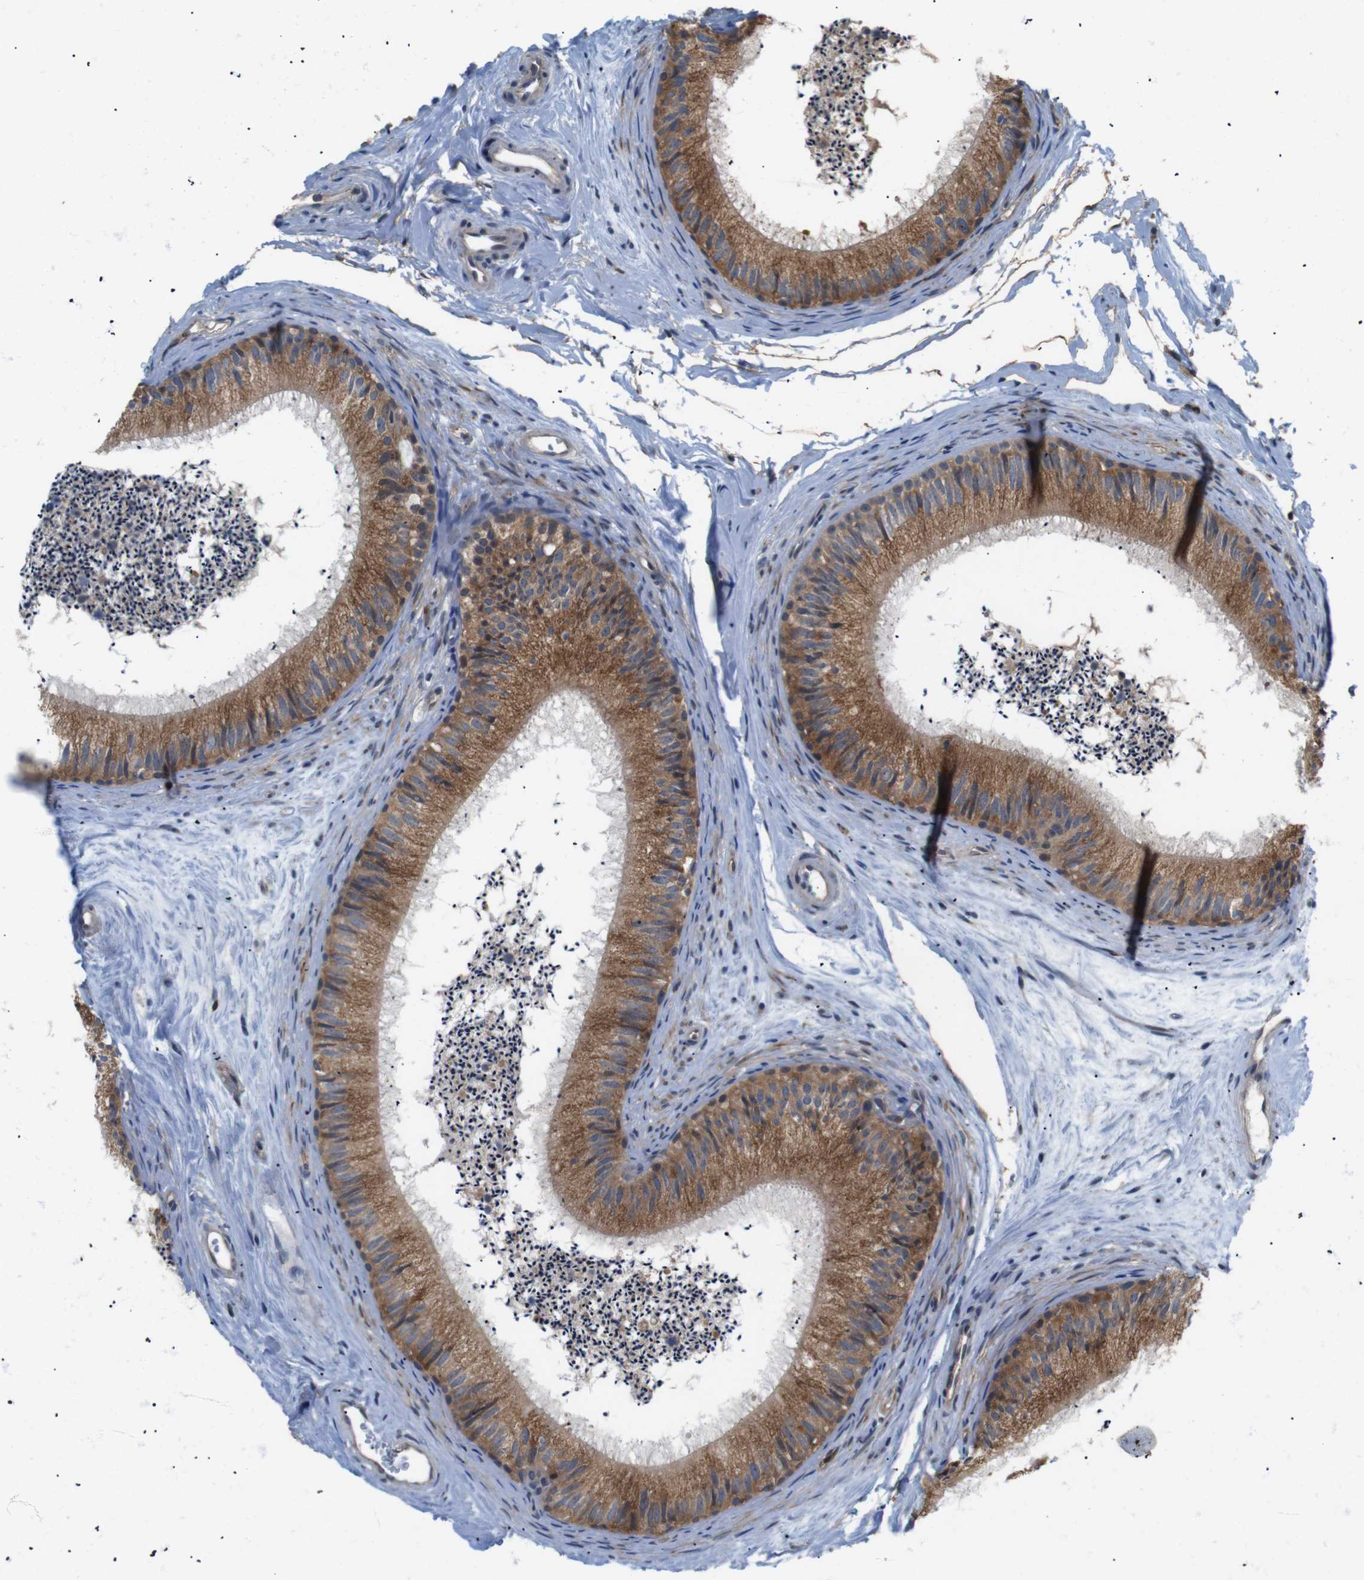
{"staining": {"intensity": "moderate", "quantity": ">75%", "location": "cytoplasmic/membranous"}, "tissue": "epididymis", "cell_type": "Glandular cells", "image_type": "normal", "snomed": [{"axis": "morphology", "description": "Normal tissue, NOS"}, {"axis": "topography", "description": "Epididymis"}], "caption": "This histopathology image shows immunohistochemistry (IHC) staining of normal epididymis, with medium moderate cytoplasmic/membranous staining in about >75% of glandular cells.", "gene": "BRWD3", "patient": {"sex": "male", "age": 56}}